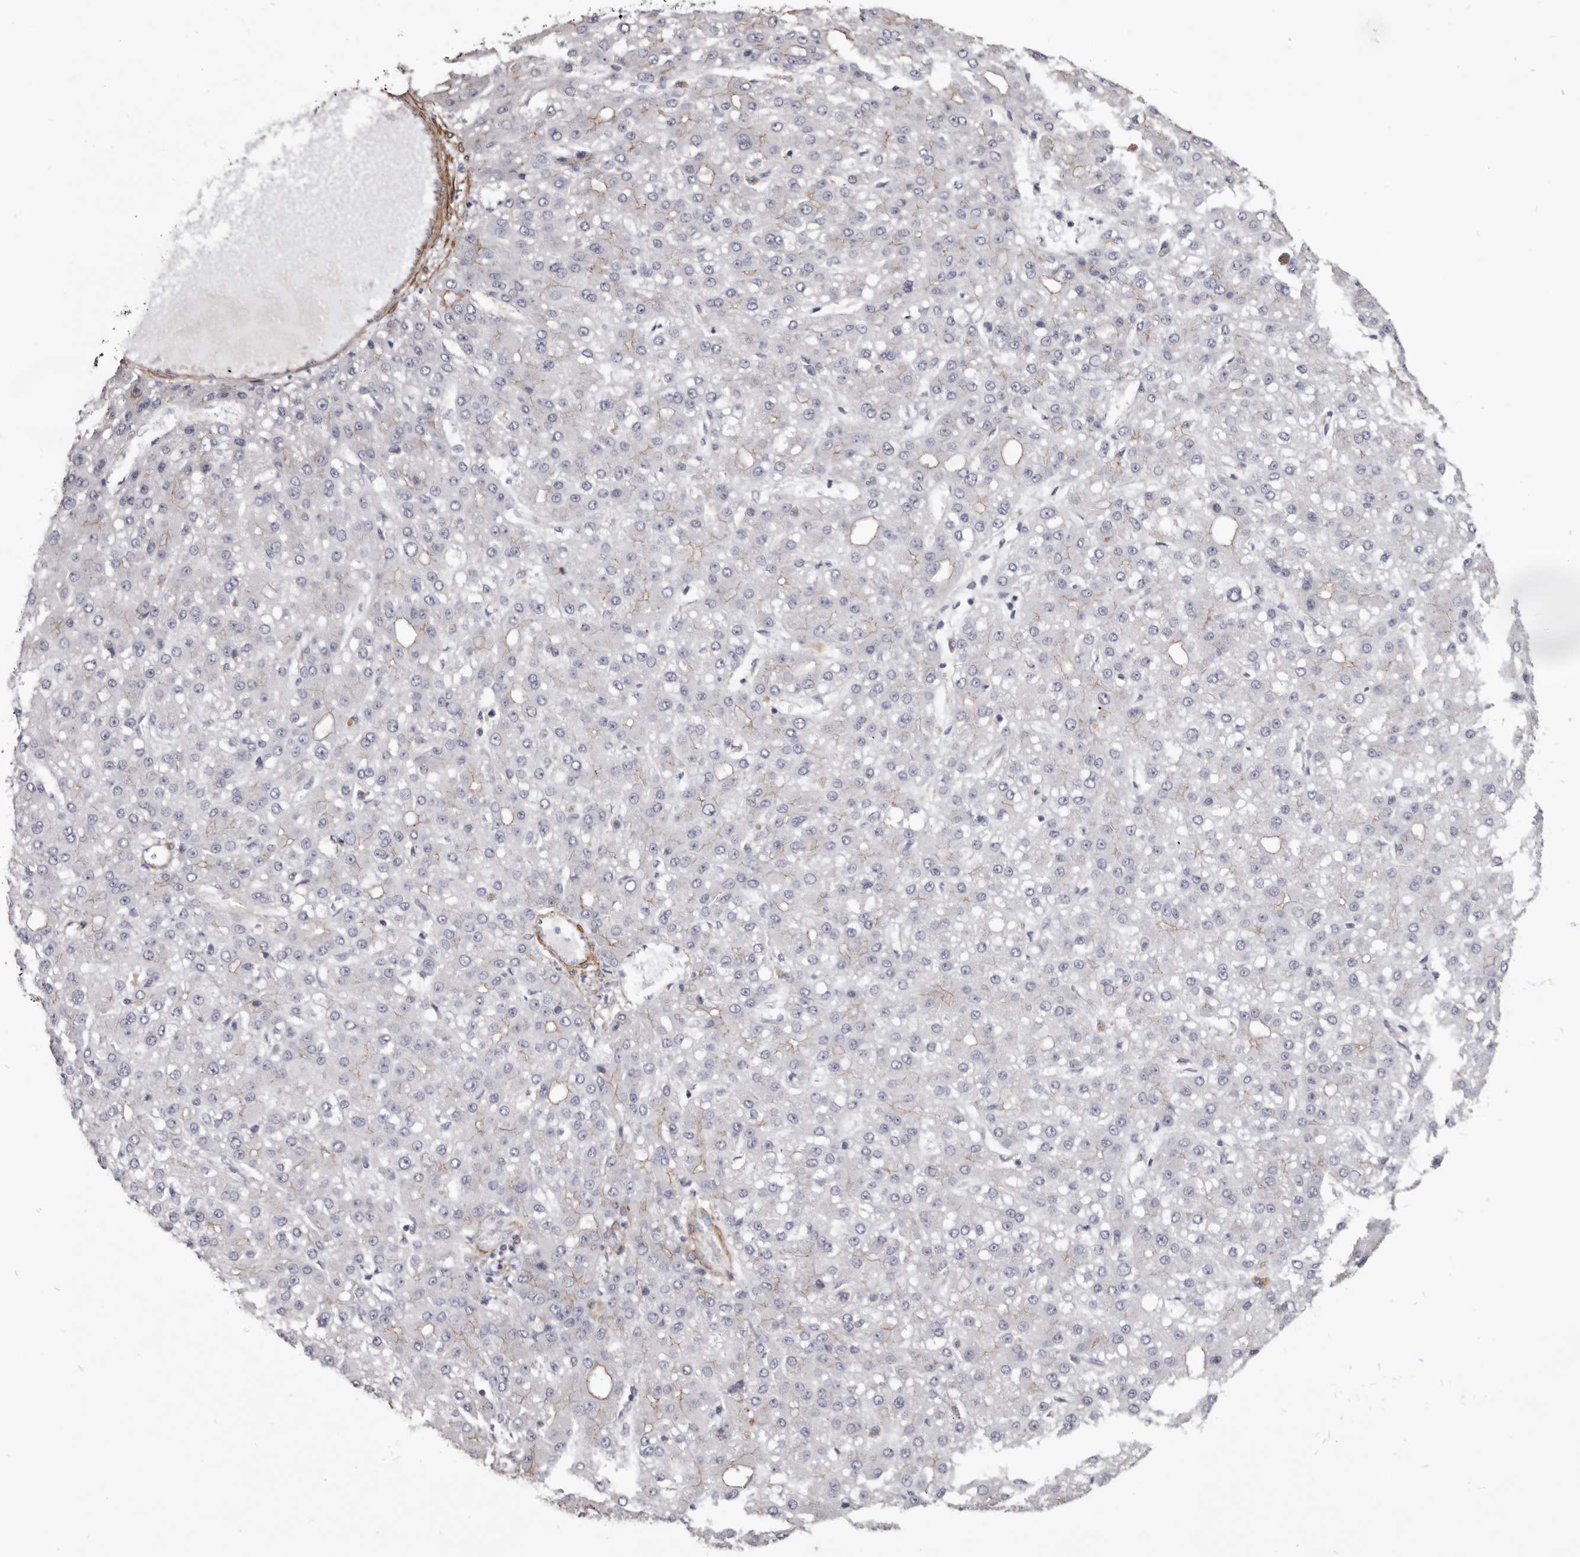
{"staining": {"intensity": "negative", "quantity": "none", "location": "none"}, "tissue": "liver cancer", "cell_type": "Tumor cells", "image_type": "cancer", "snomed": [{"axis": "morphology", "description": "Carcinoma, Hepatocellular, NOS"}, {"axis": "topography", "description": "Liver"}], "caption": "Protein analysis of liver cancer shows no significant positivity in tumor cells.", "gene": "CGN", "patient": {"sex": "male", "age": 67}}